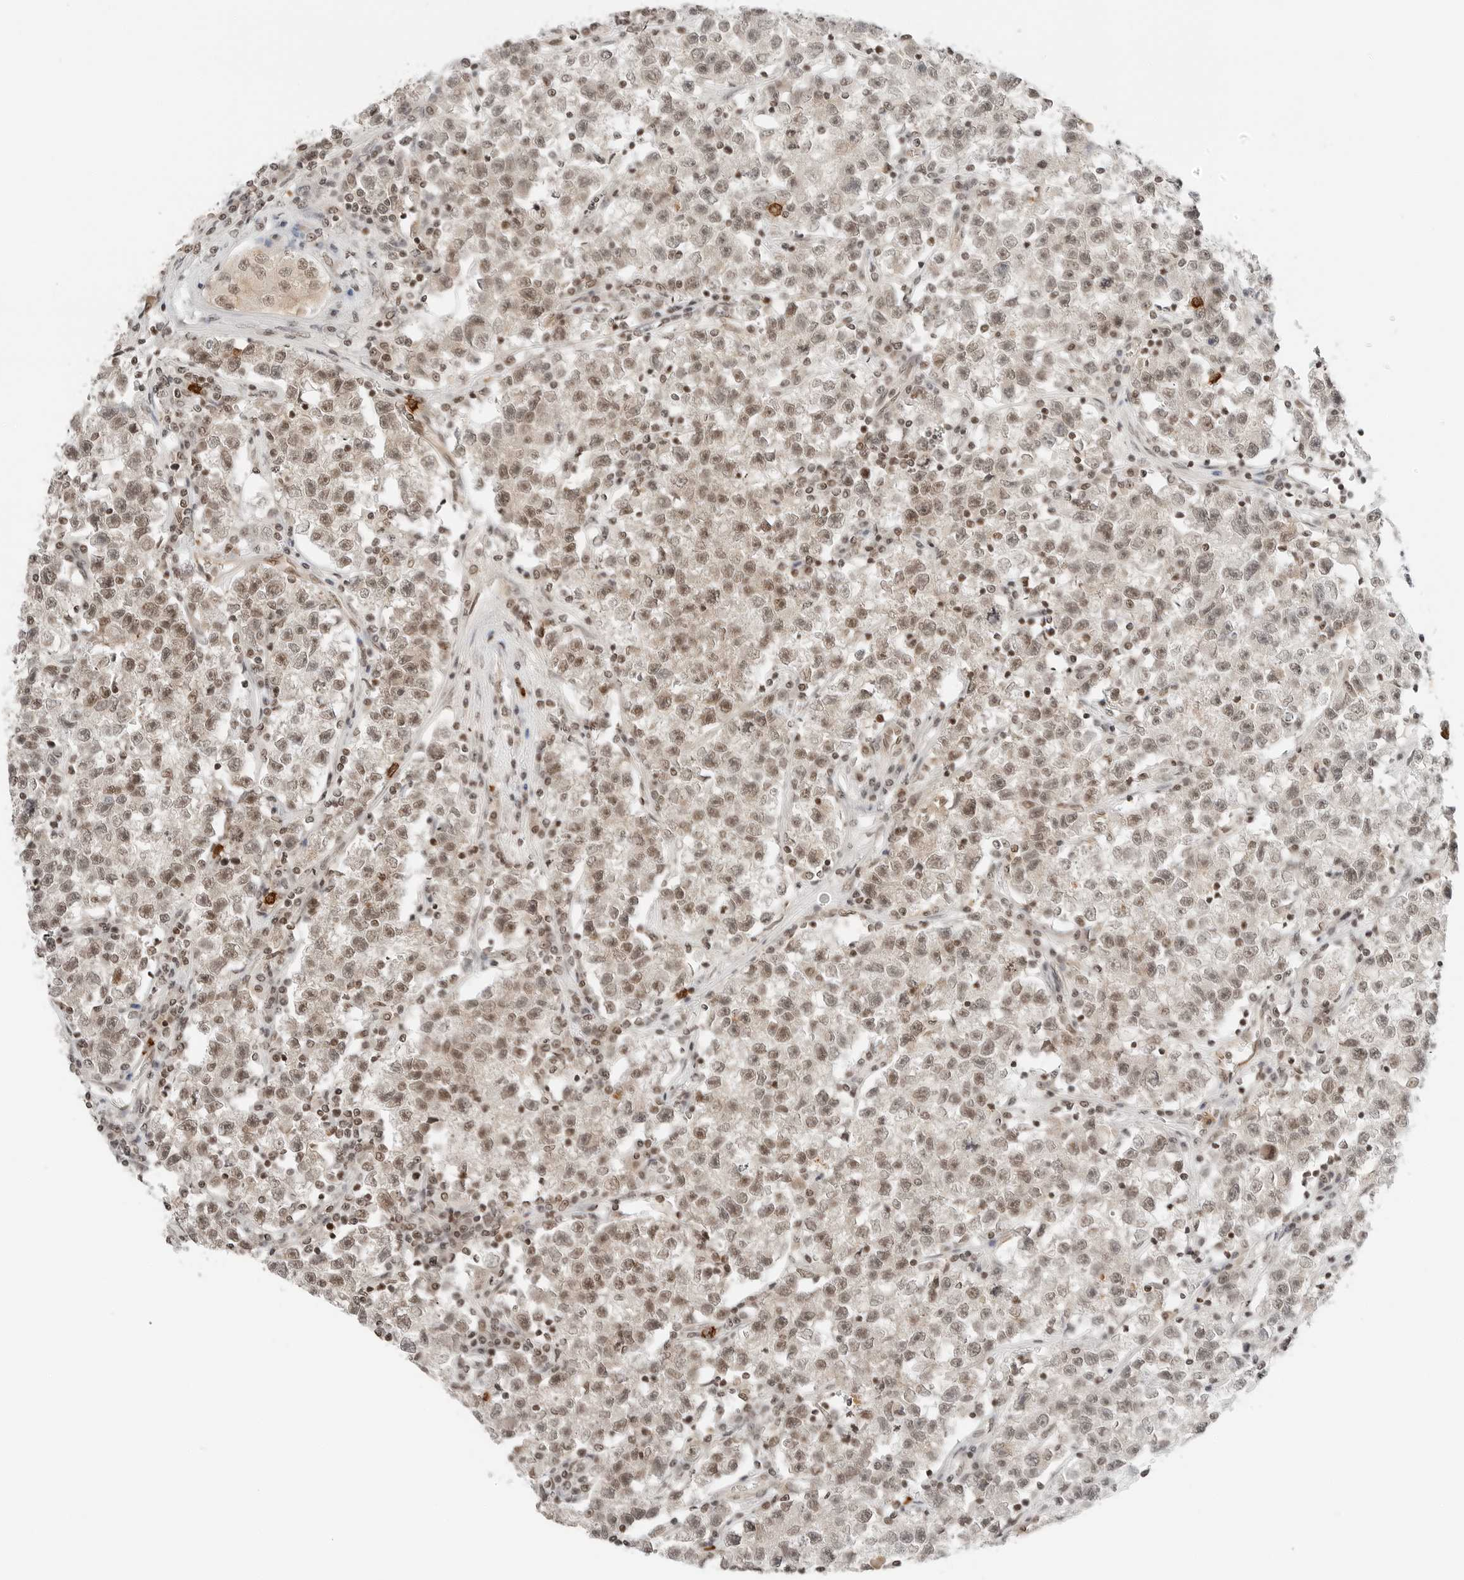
{"staining": {"intensity": "moderate", "quantity": ">75%", "location": "nuclear"}, "tissue": "testis cancer", "cell_type": "Tumor cells", "image_type": "cancer", "snomed": [{"axis": "morphology", "description": "Seminoma, NOS"}, {"axis": "topography", "description": "Testis"}], "caption": "Protein expression analysis of human testis seminoma reveals moderate nuclear staining in about >75% of tumor cells.", "gene": "CRTC2", "patient": {"sex": "male", "age": 22}}